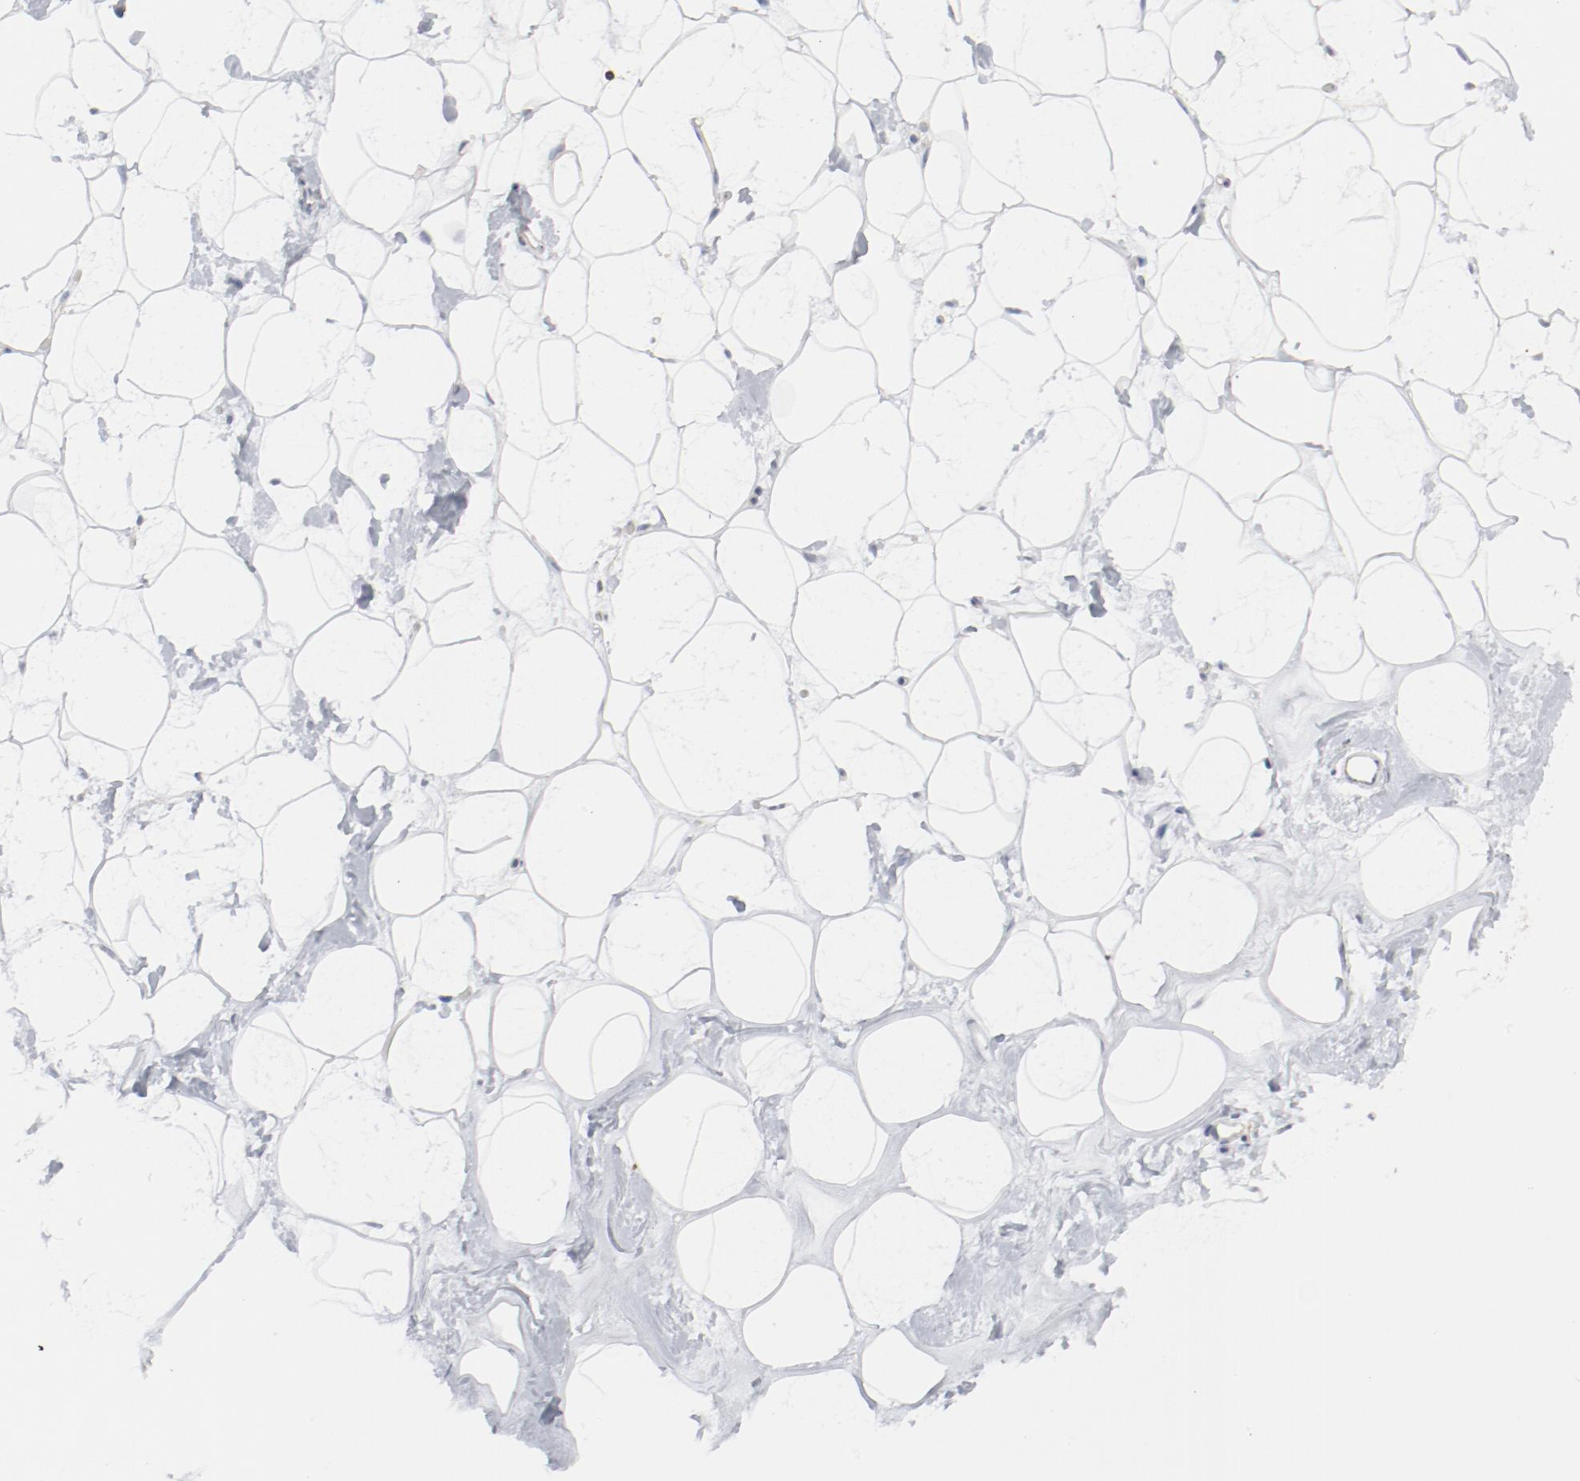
{"staining": {"intensity": "negative", "quantity": "none", "location": "none"}, "tissue": "breast", "cell_type": "Adipocytes", "image_type": "normal", "snomed": [{"axis": "morphology", "description": "Normal tissue, NOS"}, {"axis": "morphology", "description": "Fibrosis, NOS"}, {"axis": "topography", "description": "Breast"}], "caption": "High magnification brightfield microscopy of normal breast stained with DAB (brown) and counterstained with hematoxylin (blue): adipocytes show no significant positivity. (DAB (3,3'-diaminobenzidine) immunohistochemistry (IHC), high magnification).", "gene": "CDK1", "patient": {"sex": "female", "age": 39}}